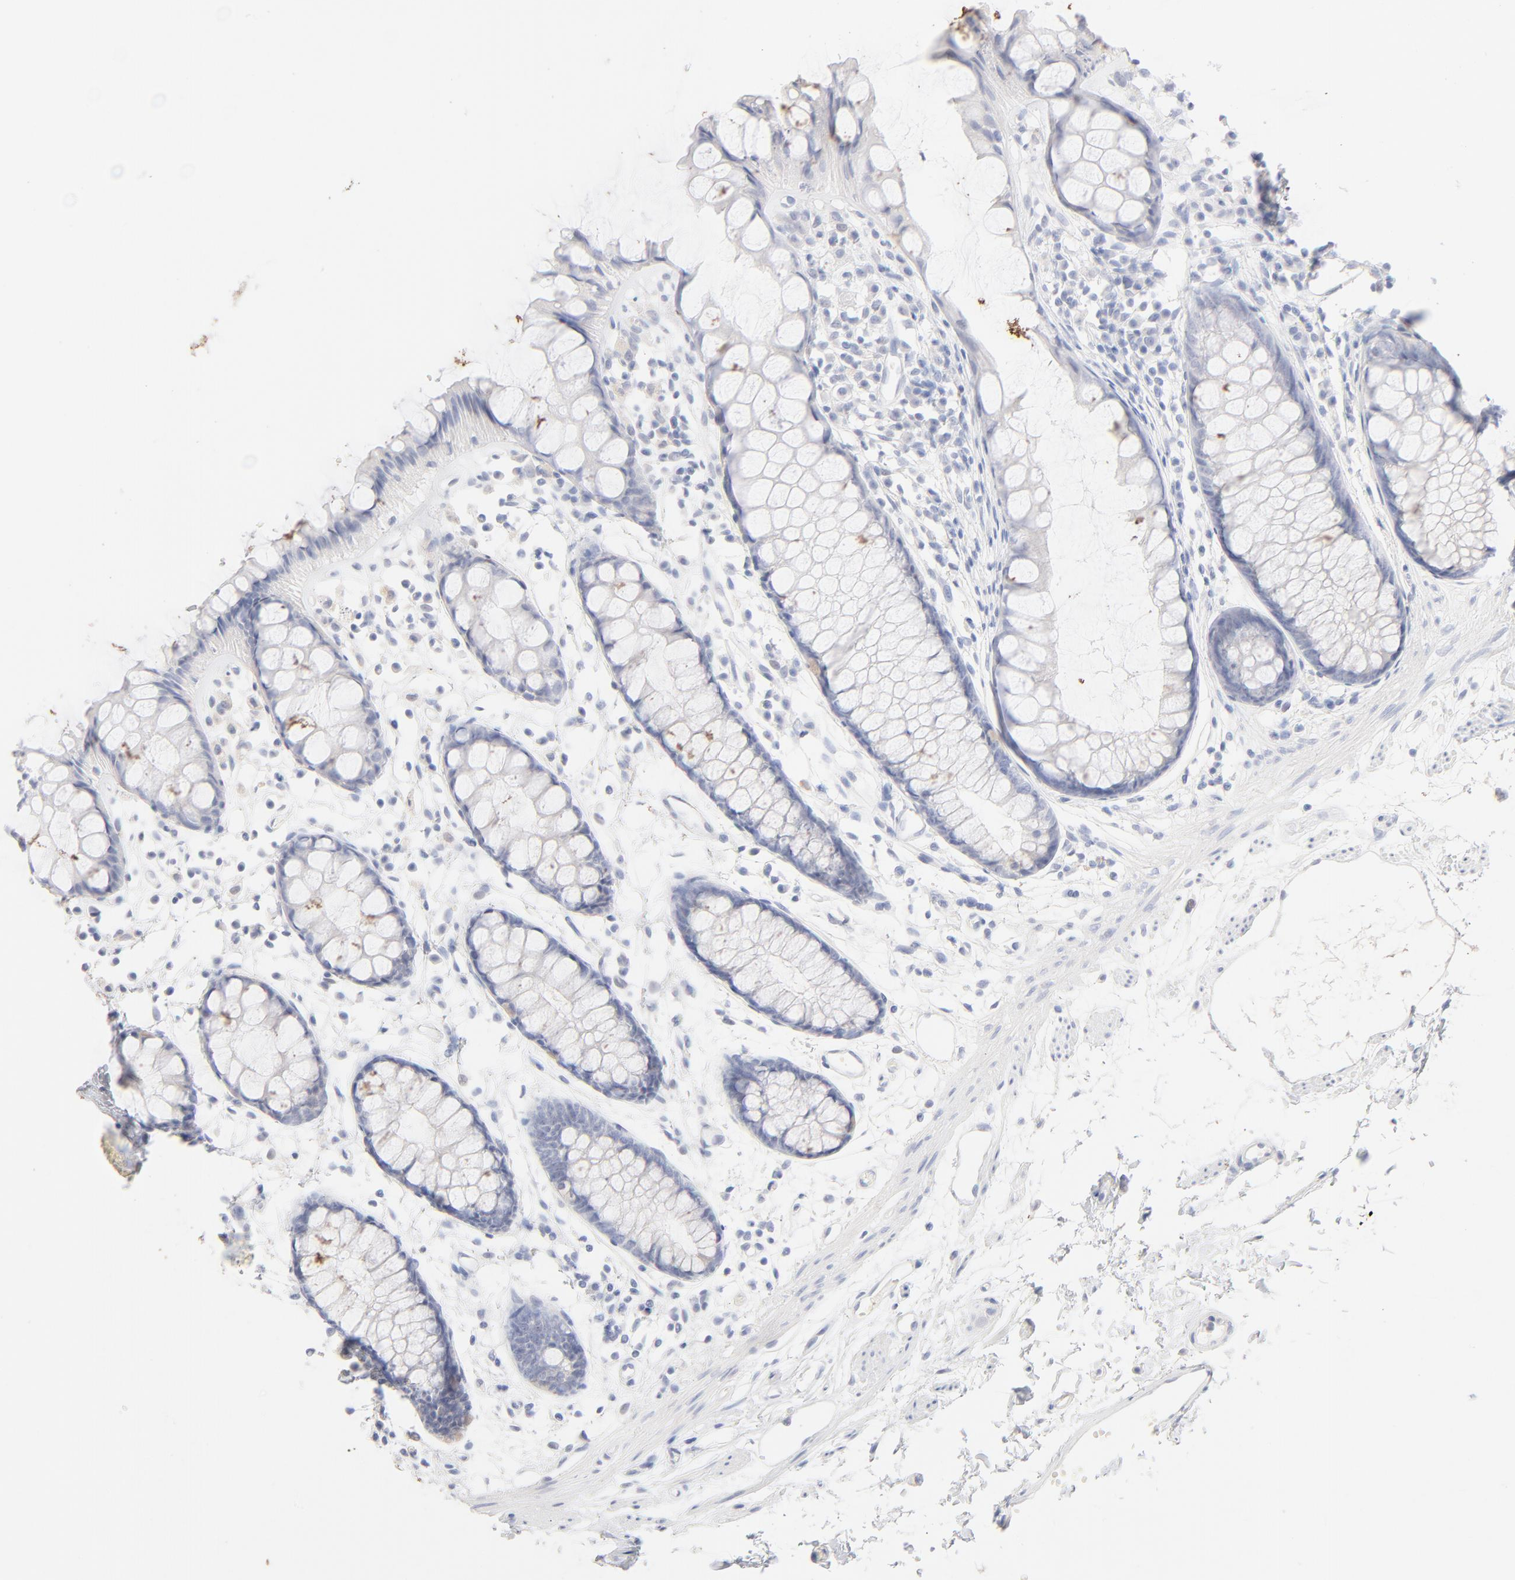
{"staining": {"intensity": "negative", "quantity": "none", "location": "none"}, "tissue": "rectum", "cell_type": "Glandular cells", "image_type": "normal", "snomed": [{"axis": "morphology", "description": "Normal tissue, NOS"}, {"axis": "topography", "description": "Rectum"}], "caption": "High power microscopy image of an immunohistochemistry (IHC) image of unremarkable rectum, revealing no significant positivity in glandular cells.", "gene": "ONECUT1", "patient": {"sex": "female", "age": 66}}